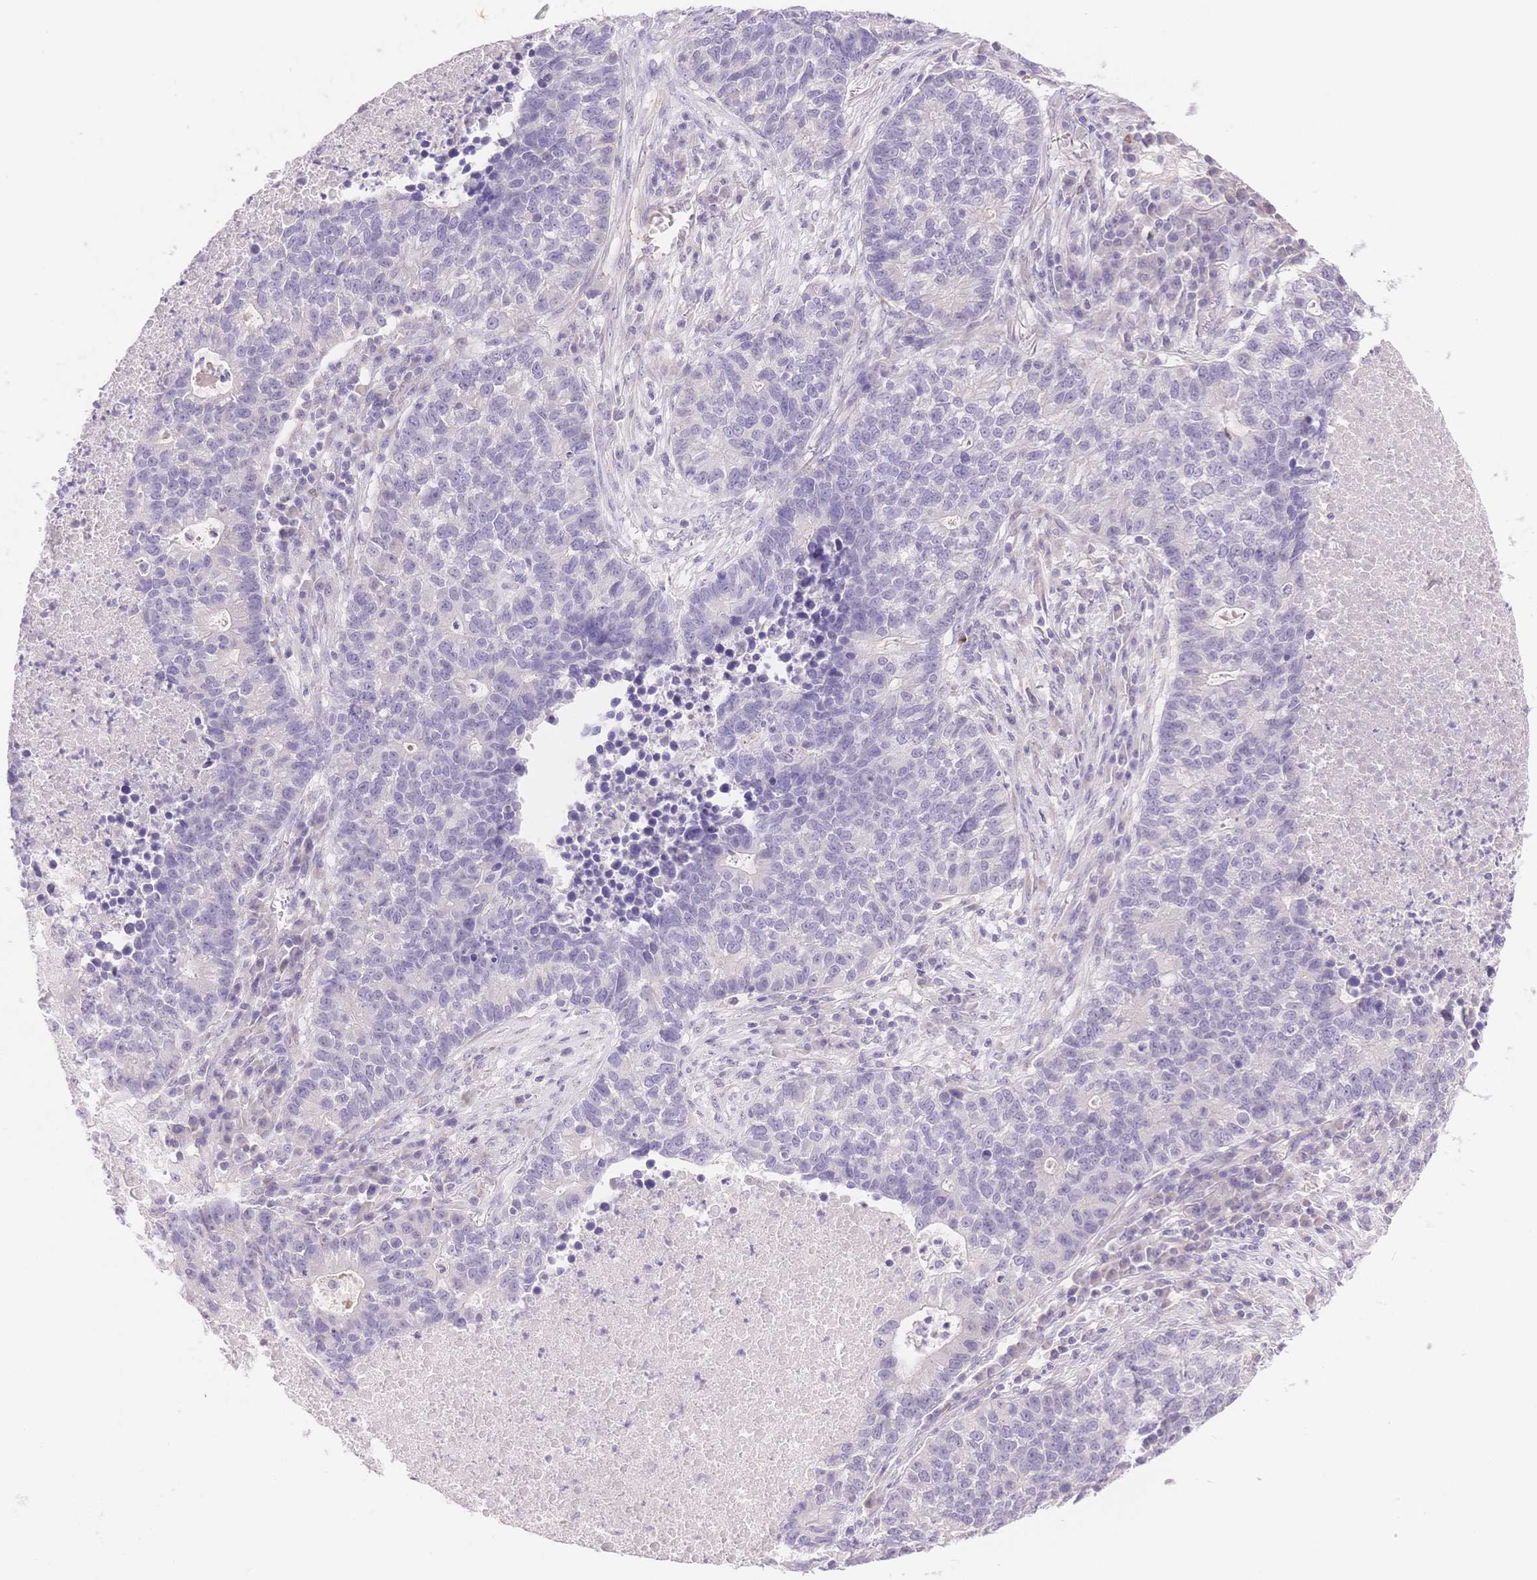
{"staining": {"intensity": "negative", "quantity": "none", "location": "none"}, "tissue": "lung cancer", "cell_type": "Tumor cells", "image_type": "cancer", "snomed": [{"axis": "morphology", "description": "Adenocarcinoma, NOS"}, {"axis": "topography", "description": "Lung"}], "caption": "High magnification brightfield microscopy of lung adenocarcinoma stained with DAB (brown) and counterstained with hematoxylin (blue): tumor cells show no significant staining. (IHC, brightfield microscopy, high magnification).", "gene": "MYOM1", "patient": {"sex": "male", "age": 57}}